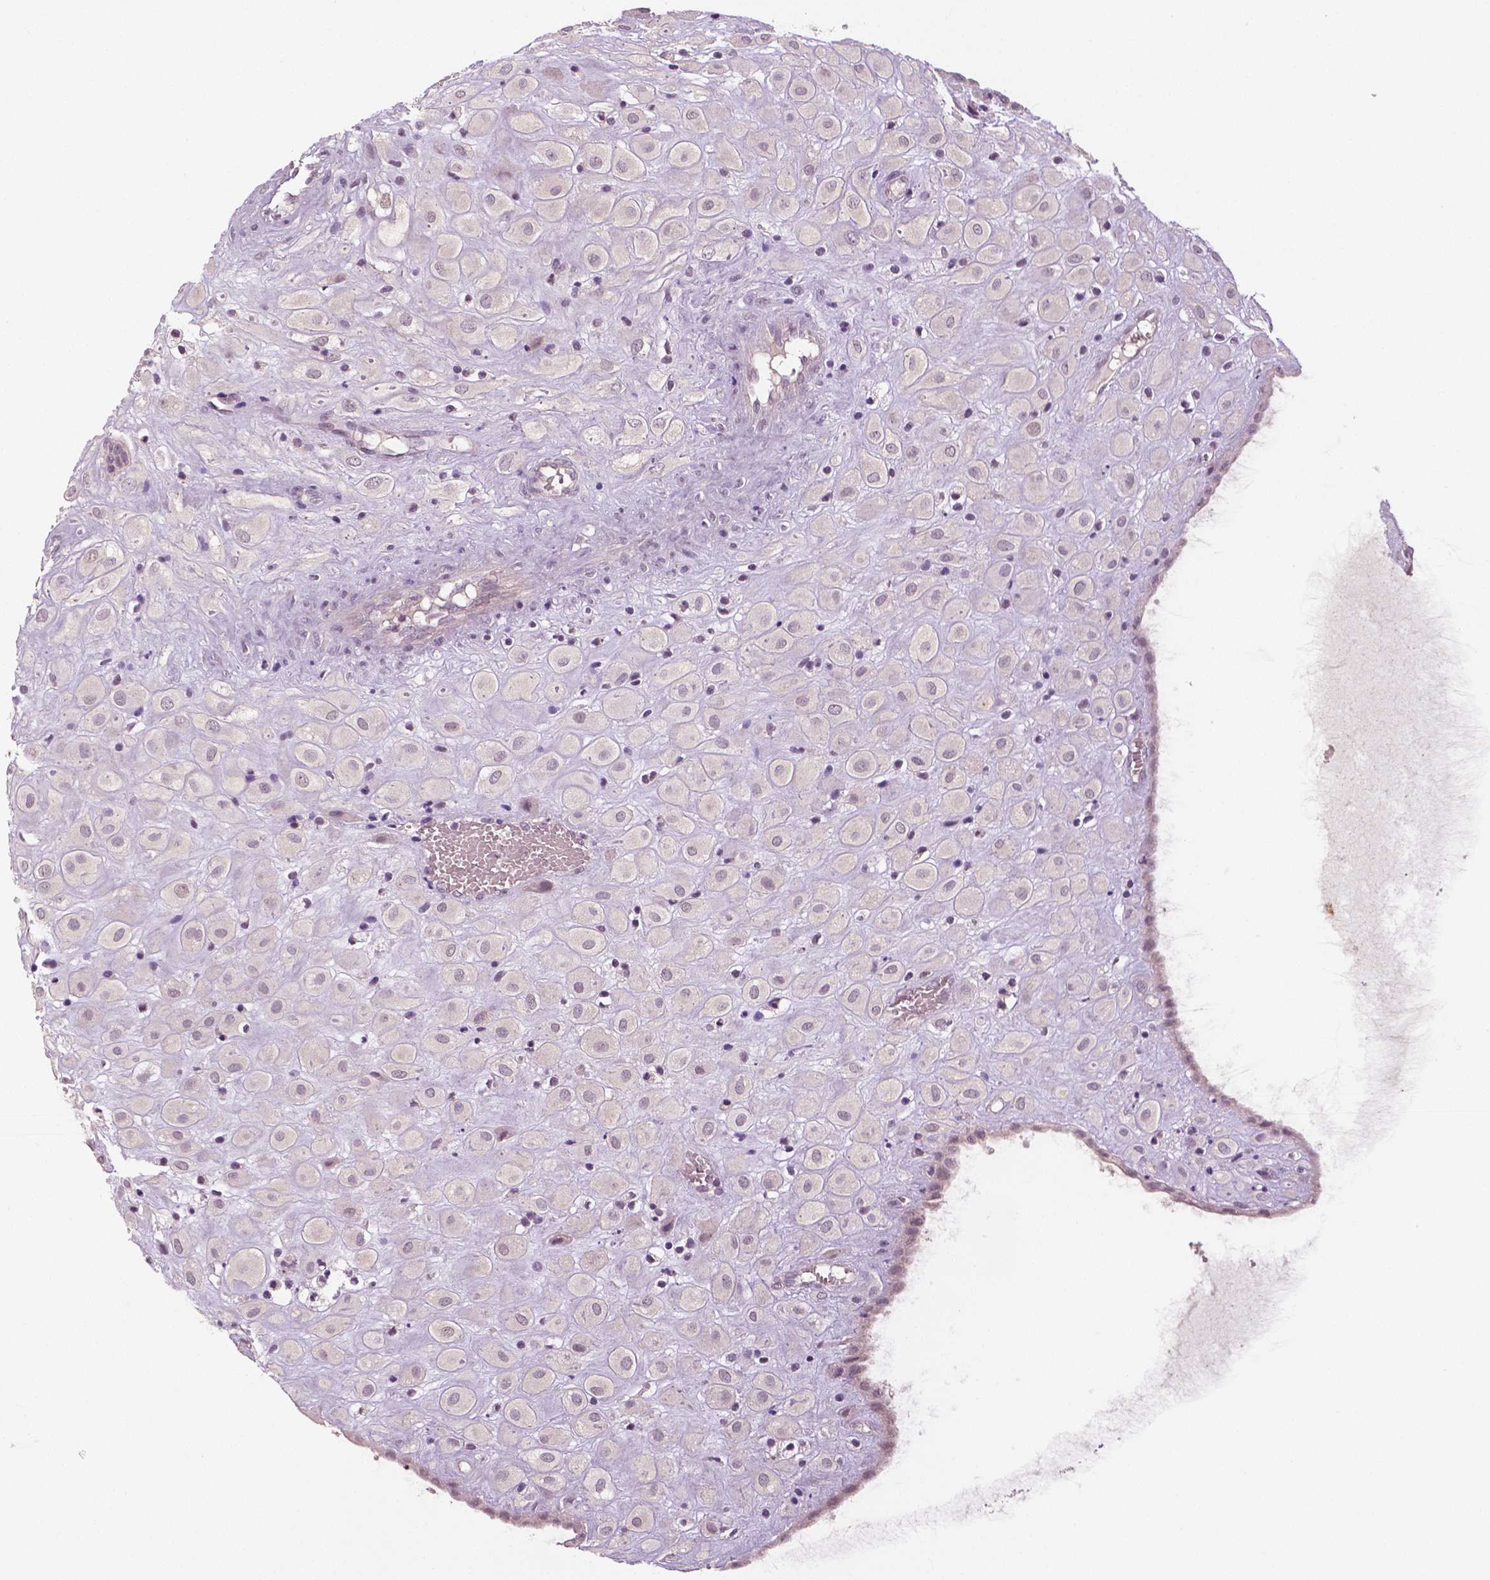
{"staining": {"intensity": "negative", "quantity": "none", "location": "none"}, "tissue": "placenta", "cell_type": "Decidual cells", "image_type": "normal", "snomed": [{"axis": "morphology", "description": "Normal tissue, NOS"}, {"axis": "topography", "description": "Placenta"}], "caption": "The immunohistochemistry (IHC) image has no significant staining in decidual cells of placenta.", "gene": "MKI67", "patient": {"sex": "female", "age": 24}}